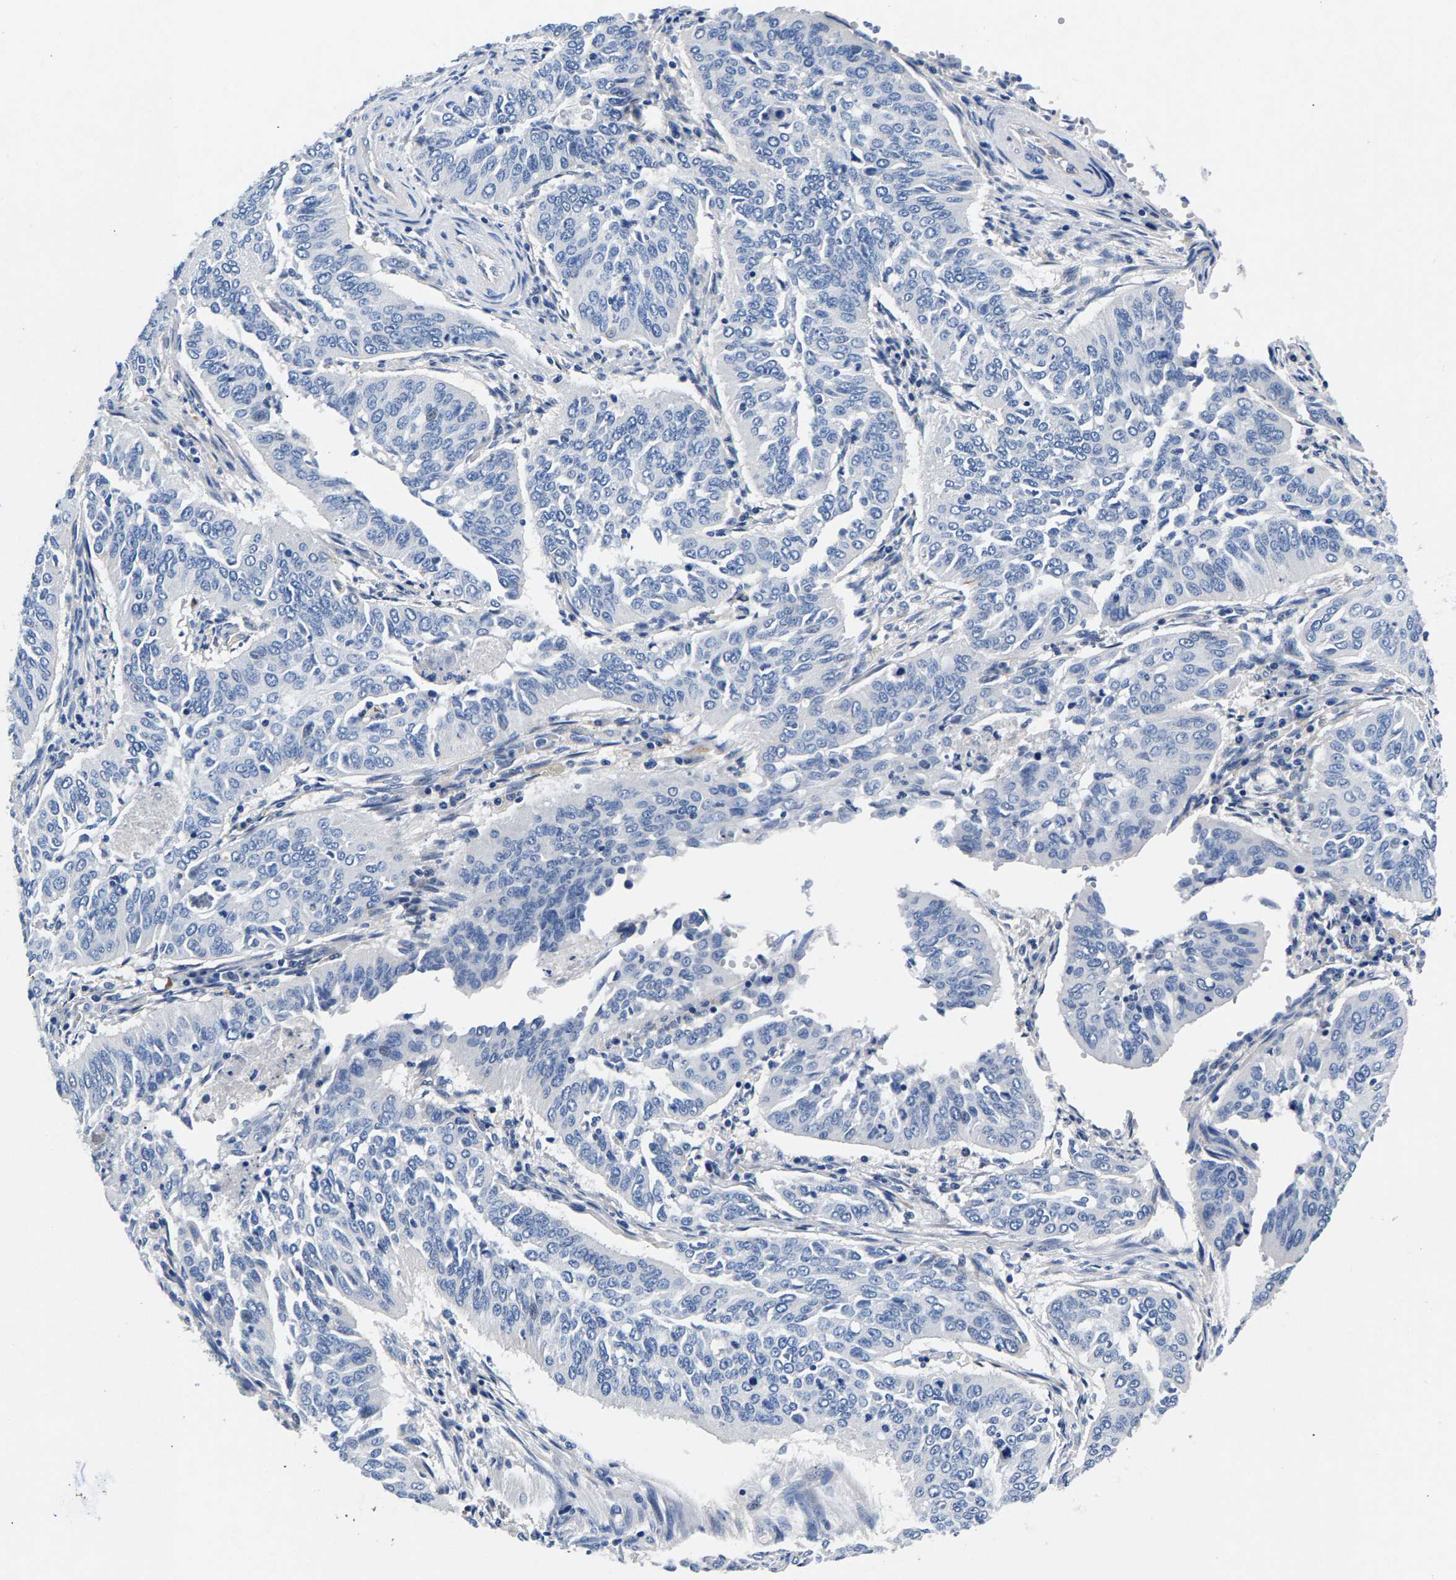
{"staining": {"intensity": "negative", "quantity": "none", "location": "none"}, "tissue": "cervical cancer", "cell_type": "Tumor cells", "image_type": "cancer", "snomed": [{"axis": "morphology", "description": "Normal tissue, NOS"}, {"axis": "morphology", "description": "Squamous cell carcinoma, NOS"}, {"axis": "topography", "description": "Cervix"}], "caption": "Protein analysis of cervical cancer reveals no significant expression in tumor cells.", "gene": "P2RY4", "patient": {"sex": "female", "age": 39}}